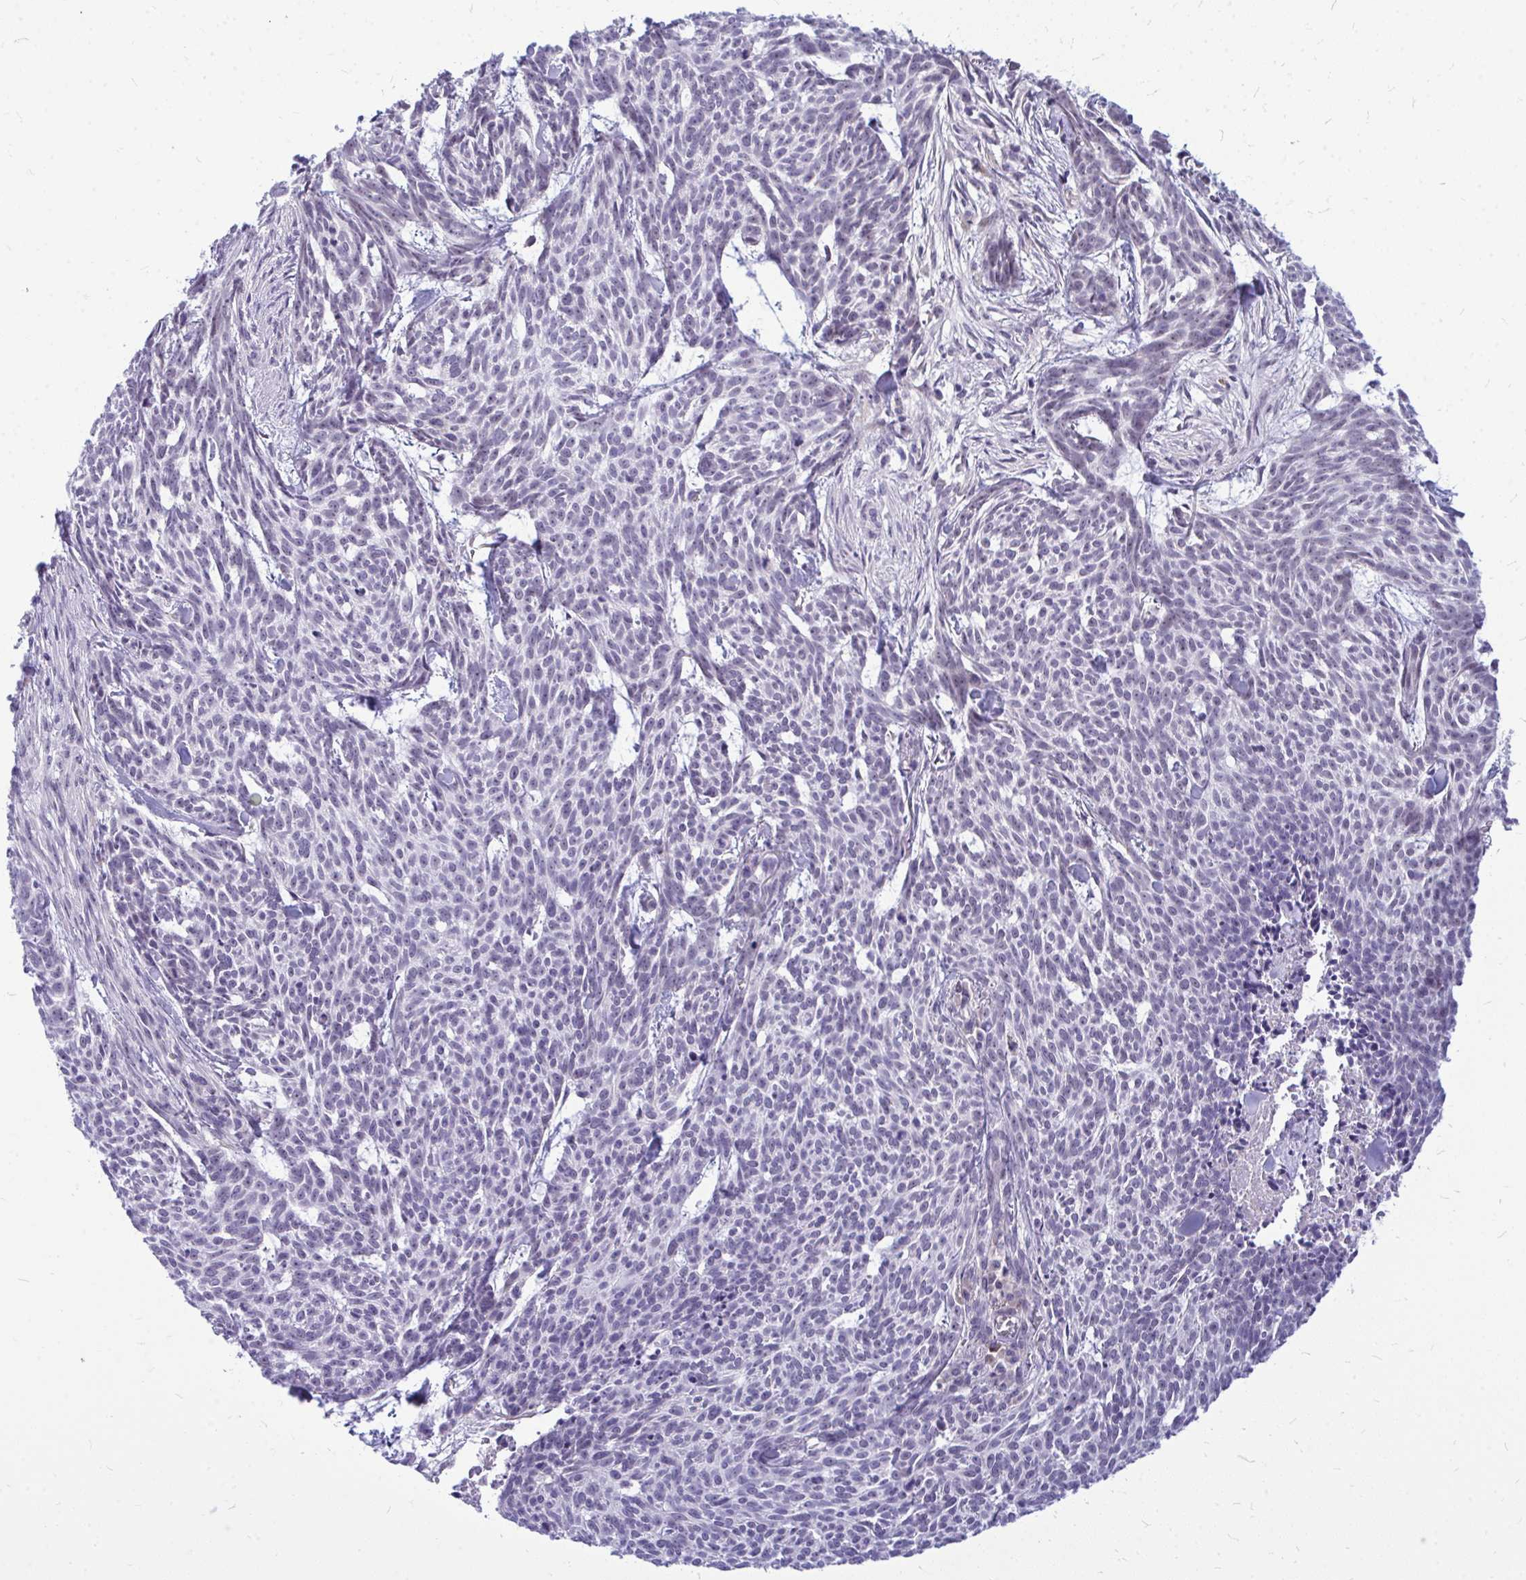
{"staining": {"intensity": "weak", "quantity": "<25%", "location": "nuclear"}, "tissue": "skin cancer", "cell_type": "Tumor cells", "image_type": "cancer", "snomed": [{"axis": "morphology", "description": "Basal cell carcinoma"}, {"axis": "topography", "description": "Skin"}], "caption": "Skin basal cell carcinoma was stained to show a protein in brown. There is no significant expression in tumor cells.", "gene": "ZSCAN25", "patient": {"sex": "female", "age": 93}}